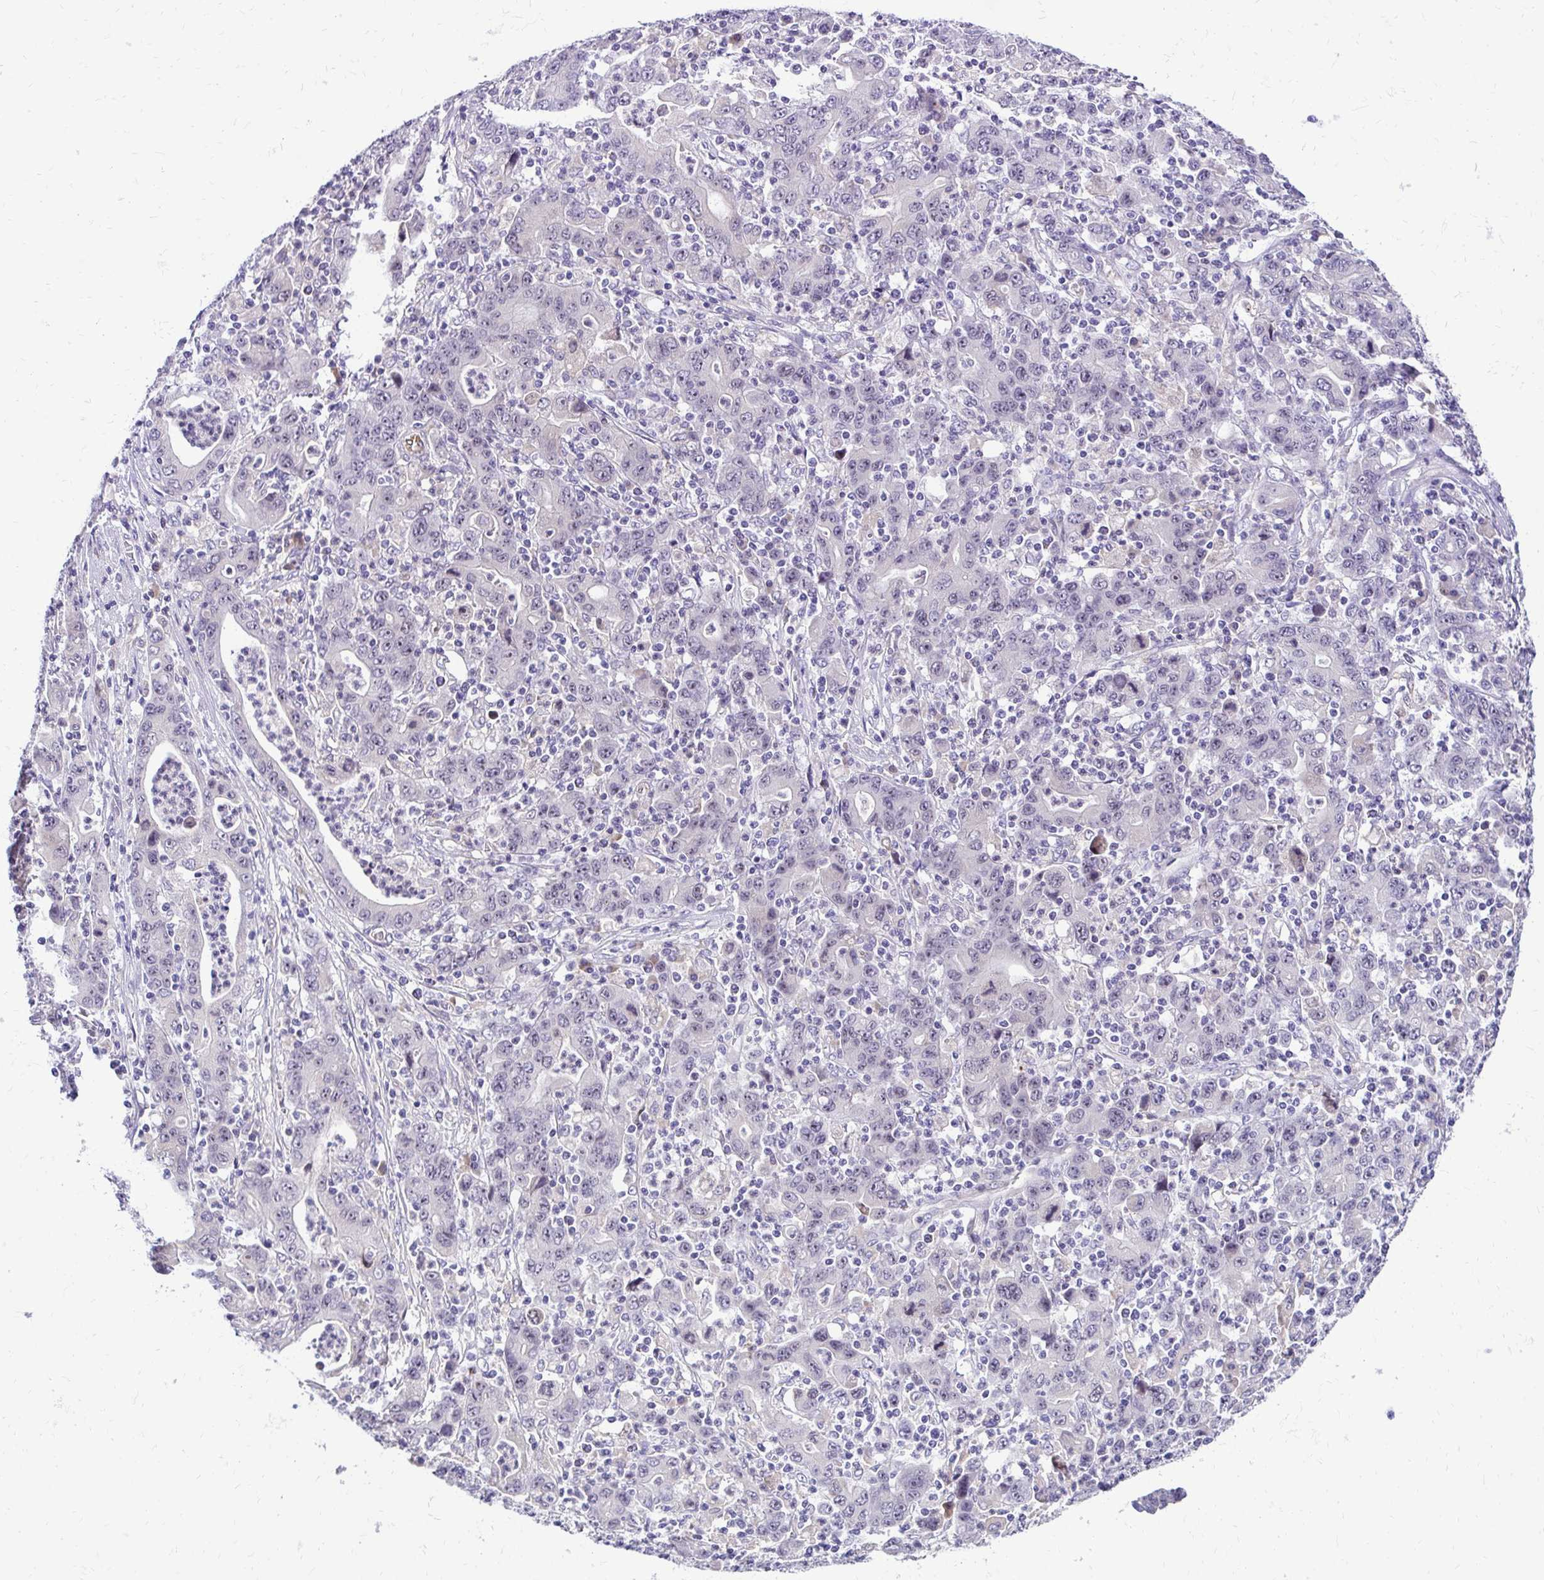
{"staining": {"intensity": "negative", "quantity": "none", "location": "none"}, "tissue": "stomach cancer", "cell_type": "Tumor cells", "image_type": "cancer", "snomed": [{"axis": "morphology", "description": "Adenocarcinoma, NOS"}, {"axis": "topography", "description": "Stomach, upper"}], "caption": "Adenocarcinoma (stomach) was stained to show a protein in brown. There is no significant staining in tumor cells.", "gene": "NIFK", "patient": {"sex": "male", "age": 69}}